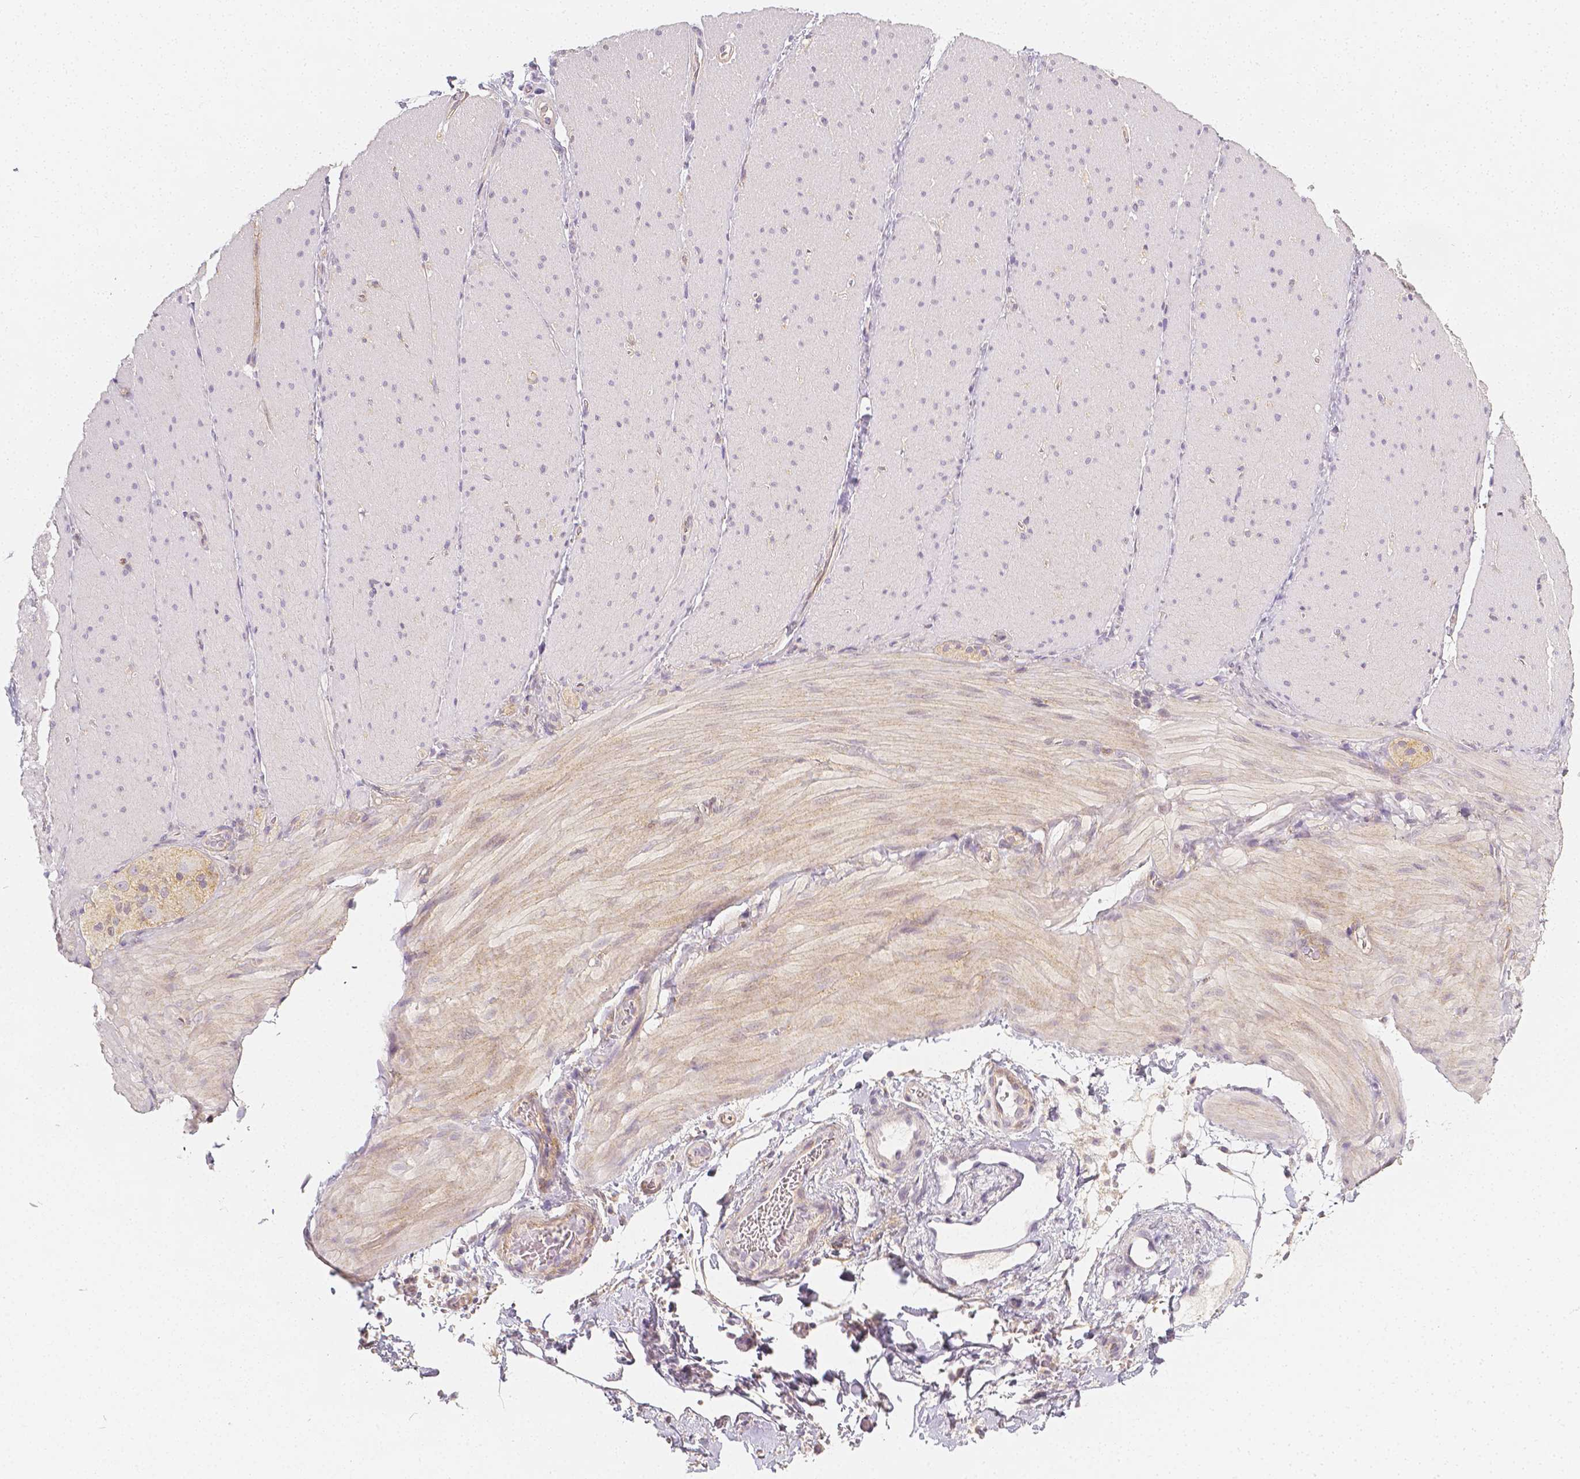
{"staining": {"intensity": "weak", "quantity": "<25%", "location": "cytoplasmic/membranous"}, "tissue": "smooth muscle", "cell_type": "Smooth muscle cells", "image_type": "normal", "snomed": [{"axis": "morphology", "description": "Normal tissue, NOS"}, {"axis": "topography", "description": "Smooth muscle"}, {"axis": "topography", "description": "Colon"}], "caption": "Unremarkable smooth muscle was stained to show a protein in brown. There is no significant positivity in smooth muscle cells. (DAB IHC, high magnification).", "gene": "THY1", "patient": {"sex": "male", "age": 73}}